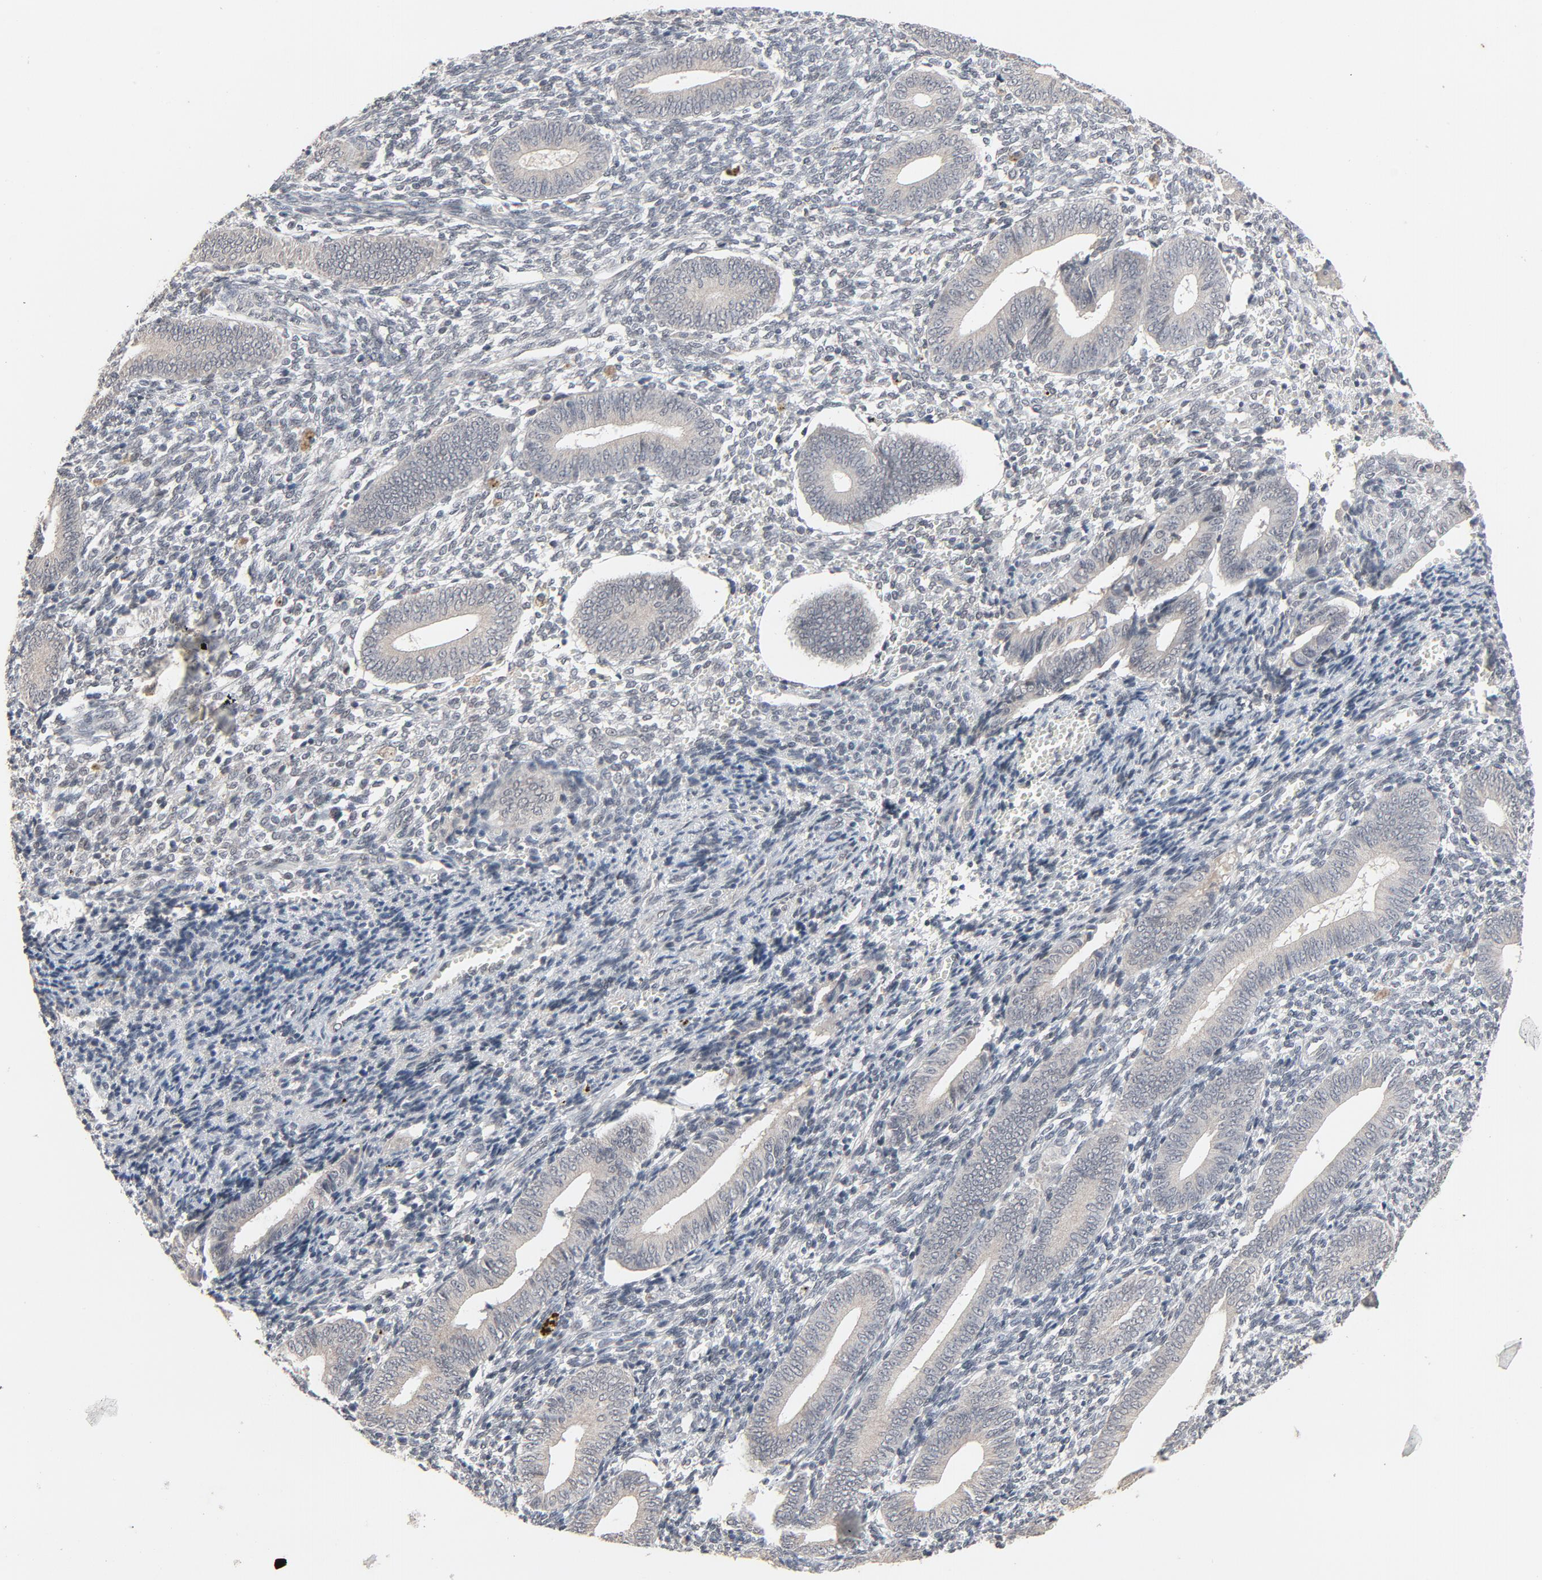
{"staining": {"intensity": "weak", "quantity": ">75%", "location": "cytoplasmic/membranous"}, "tissue": "endometrium", "cell_type": "Cells in endometrial stroma", "image_type": "normal", "snomed": [{"axis": "morphology", "description": "Normal tissue, NOS"}, {"axis": "topography", "description": "Uterus"}, {"axis": "topography", "description": "Endometrium"}], "caption": "Unremarkable endometrium was stained to show a protein in brown. There is low levels of weak cytoplasmic/membranous positivity in about >75% of cells in endometrial stroma. Immunohistochemistry (ihc) stains the protein of interest in brown and the nuclei are stained blue.", "gene": "MT3", "patient": {"sex": "female", "age": 33}}